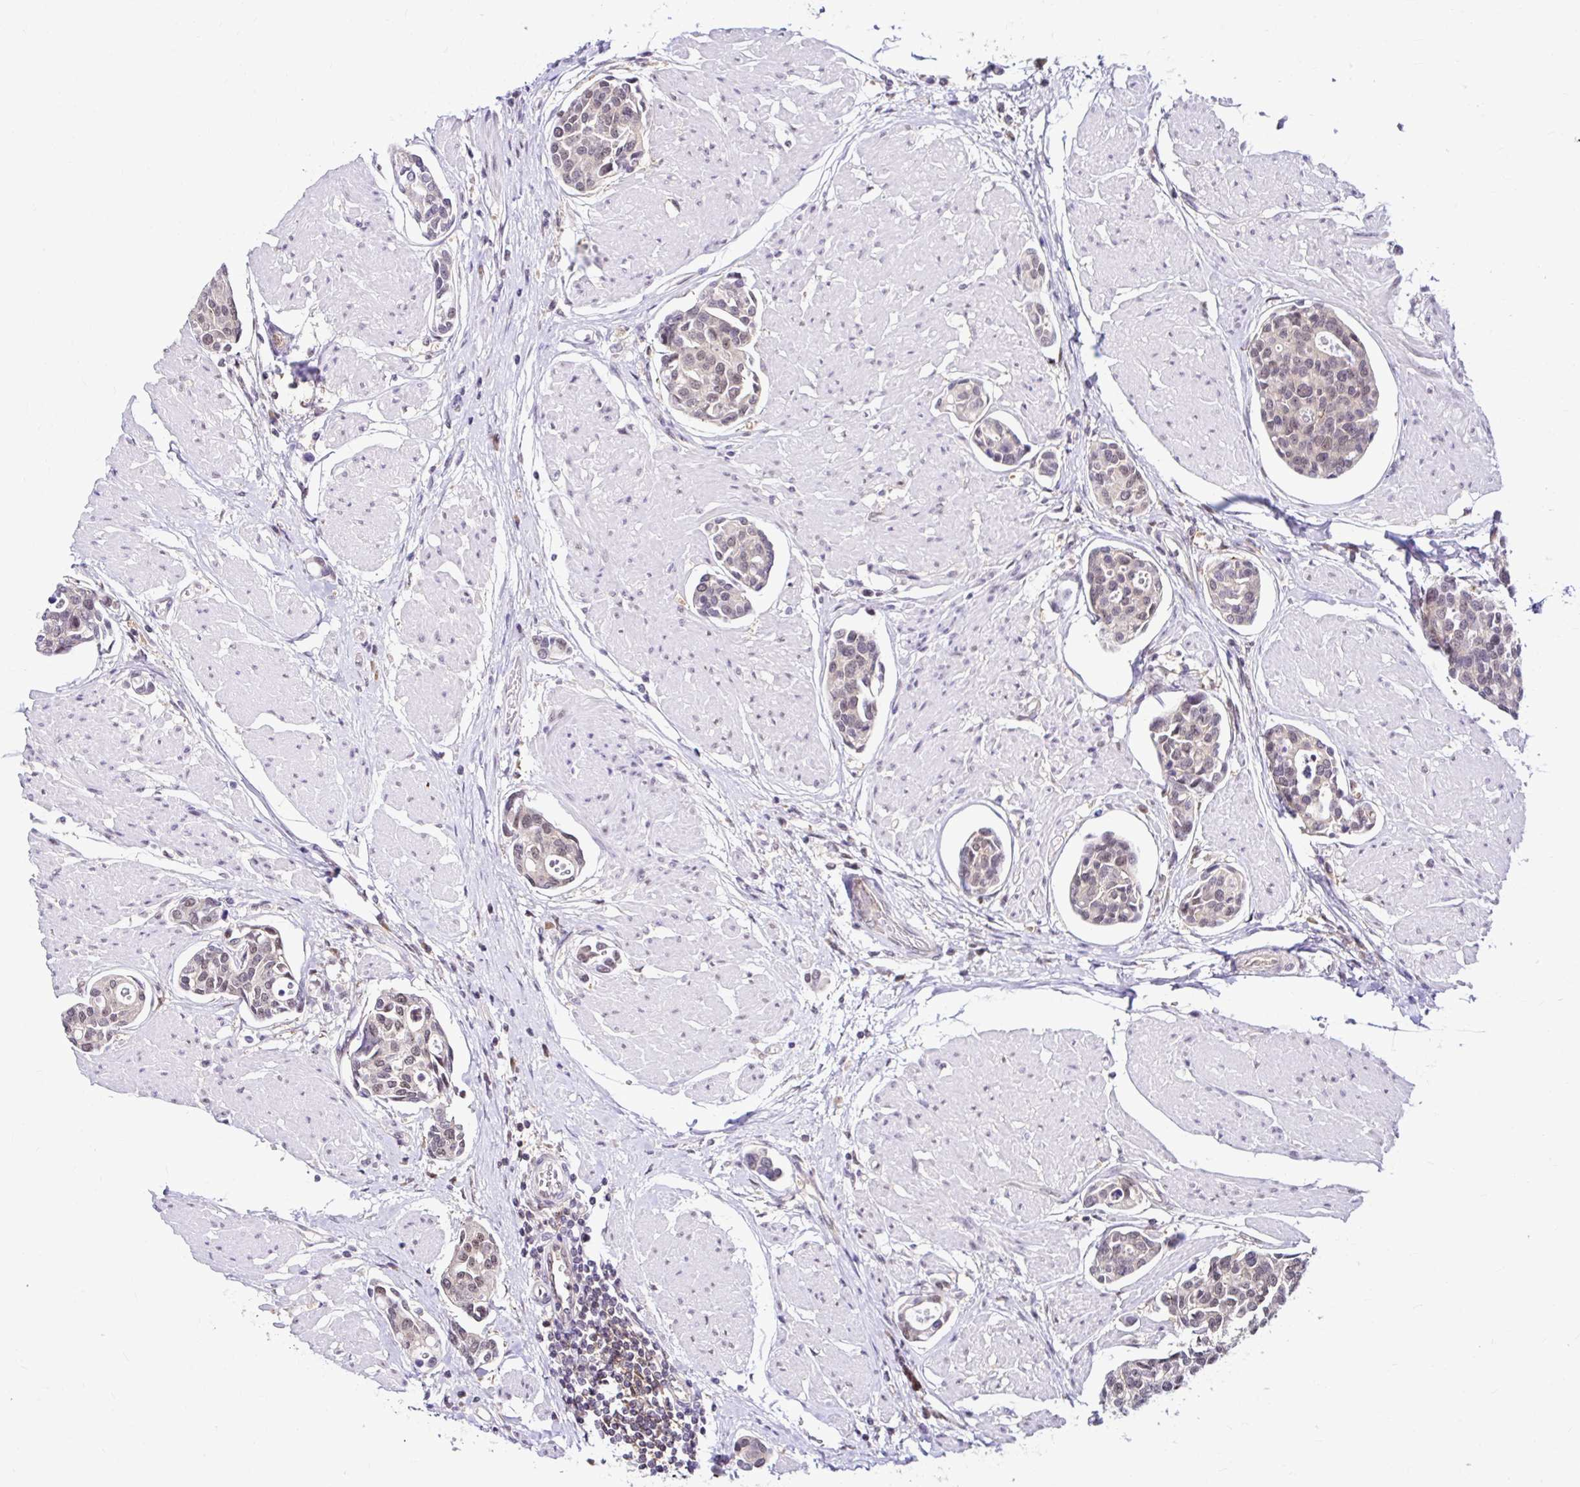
{"staining": {"intensity": "weak", "quantity": "25%-75%", "location": "nuclear"}, "tissue": "urothelial cancer", "cell_type": "Tumor cells", "image_type": "cancer", "snomed": [{"axis": "morphology", "description": "Urothelial carcinoma, High grade"}, {"axis": "topography", "description": "Urinary bladder"}], "caption": "Weak nuclear protein staining is appreciated in approximately 25%-75% of tumor cells in high-grade urothelial carcinoma.", "gene": "PSMD3", "patient": {"sex": "male", "age": 78}}